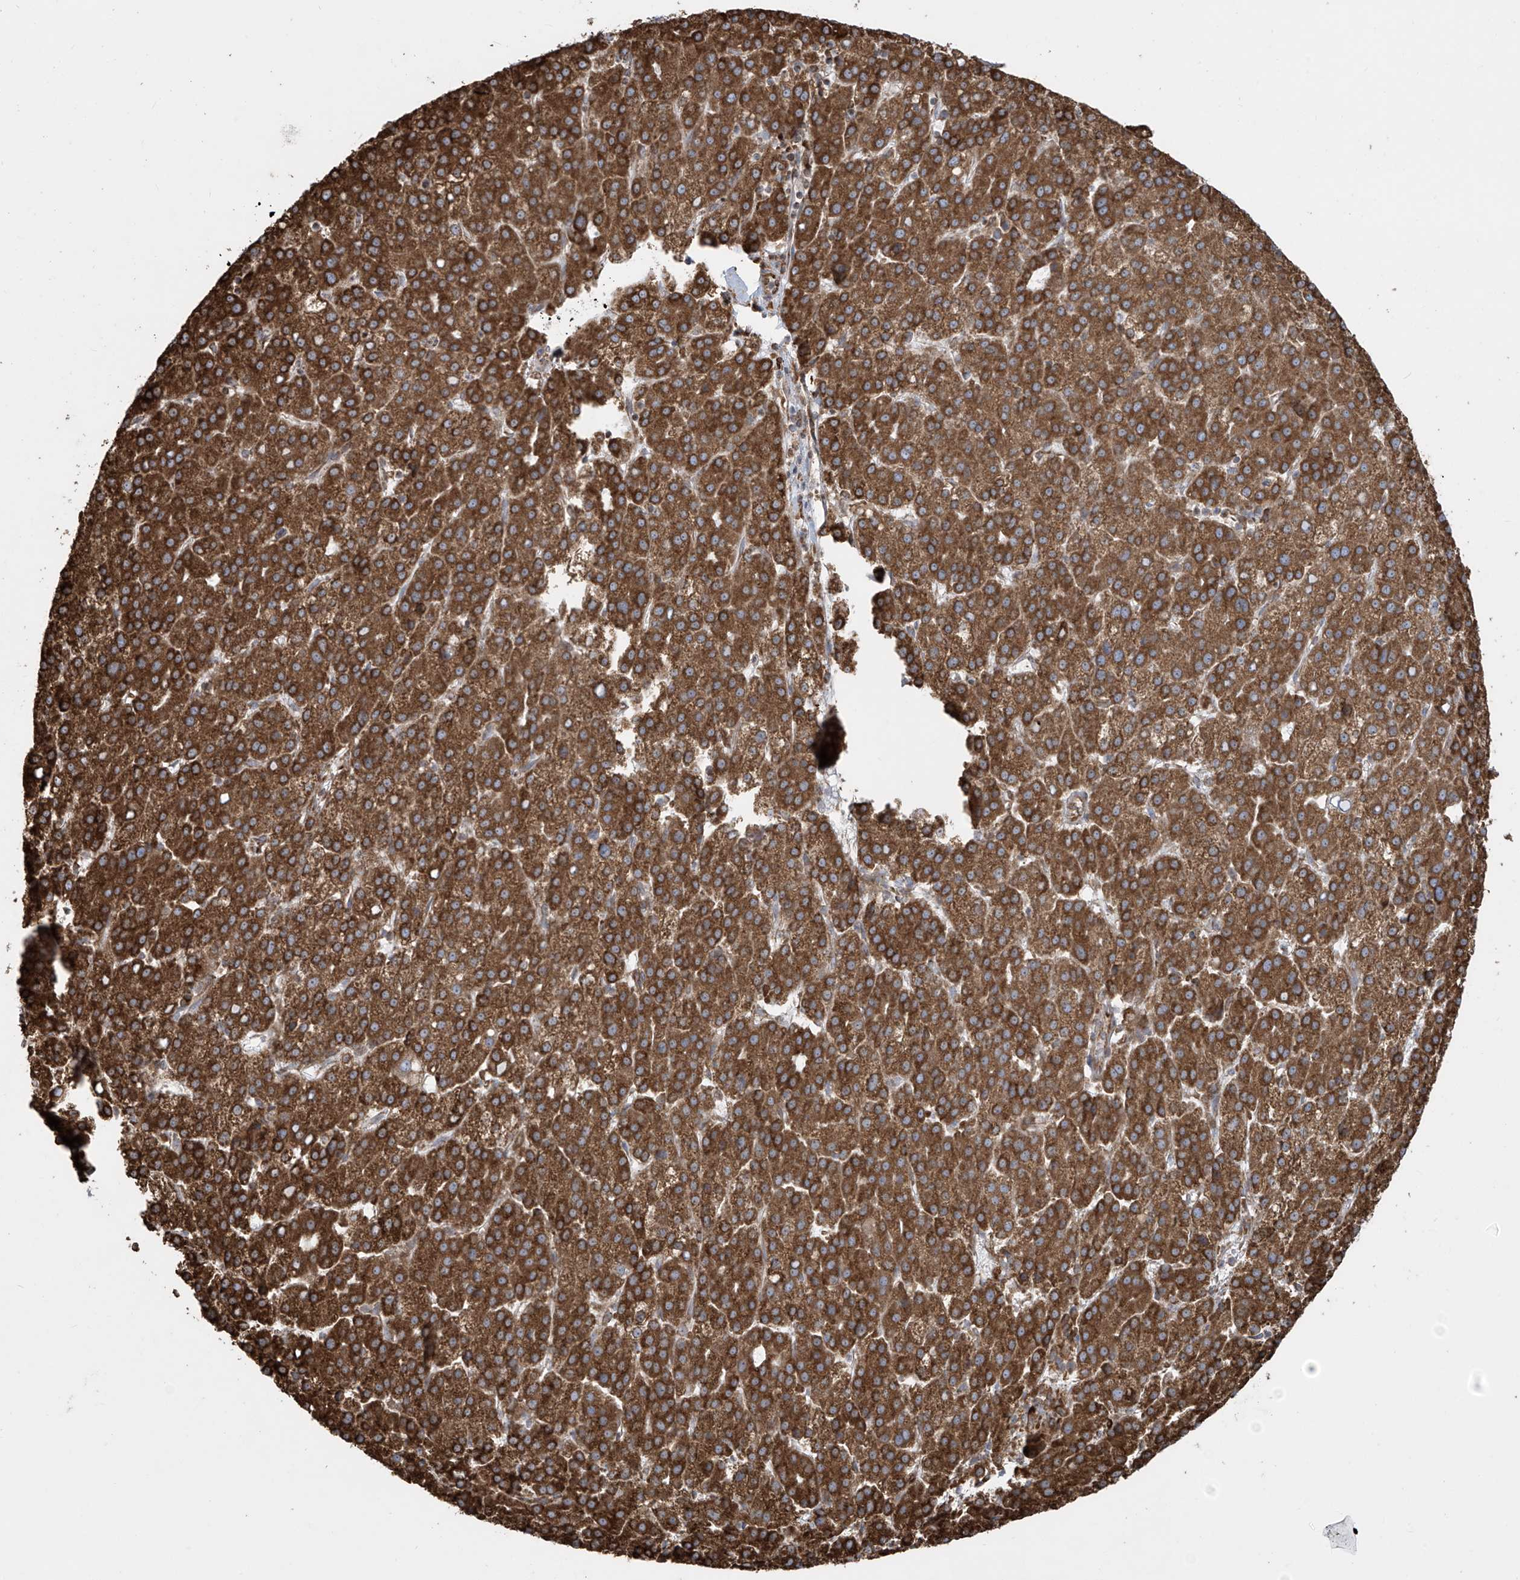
{"staining": {"intensity": "strong", "quantity": ">75%", "location": "cytoplasmic/membranous"}, "tissue": "liver cancer", "cell_type": "Tumor cells", "image_type": "cancer", "snomed": [{"axis": "morphology", "description": "Carcinoma, Hepatocellular, NOS"}, {"axis": "topography", "description": "Liver"}], "caption": "IHC image of human liver cancer stained for a protein (brown), which demonstrates high levels of strong cytoplasmic/membranous staining in about >75% of tumor cells.", "gene": "MX1", "patient": {"sex": "female", "age": 58}}